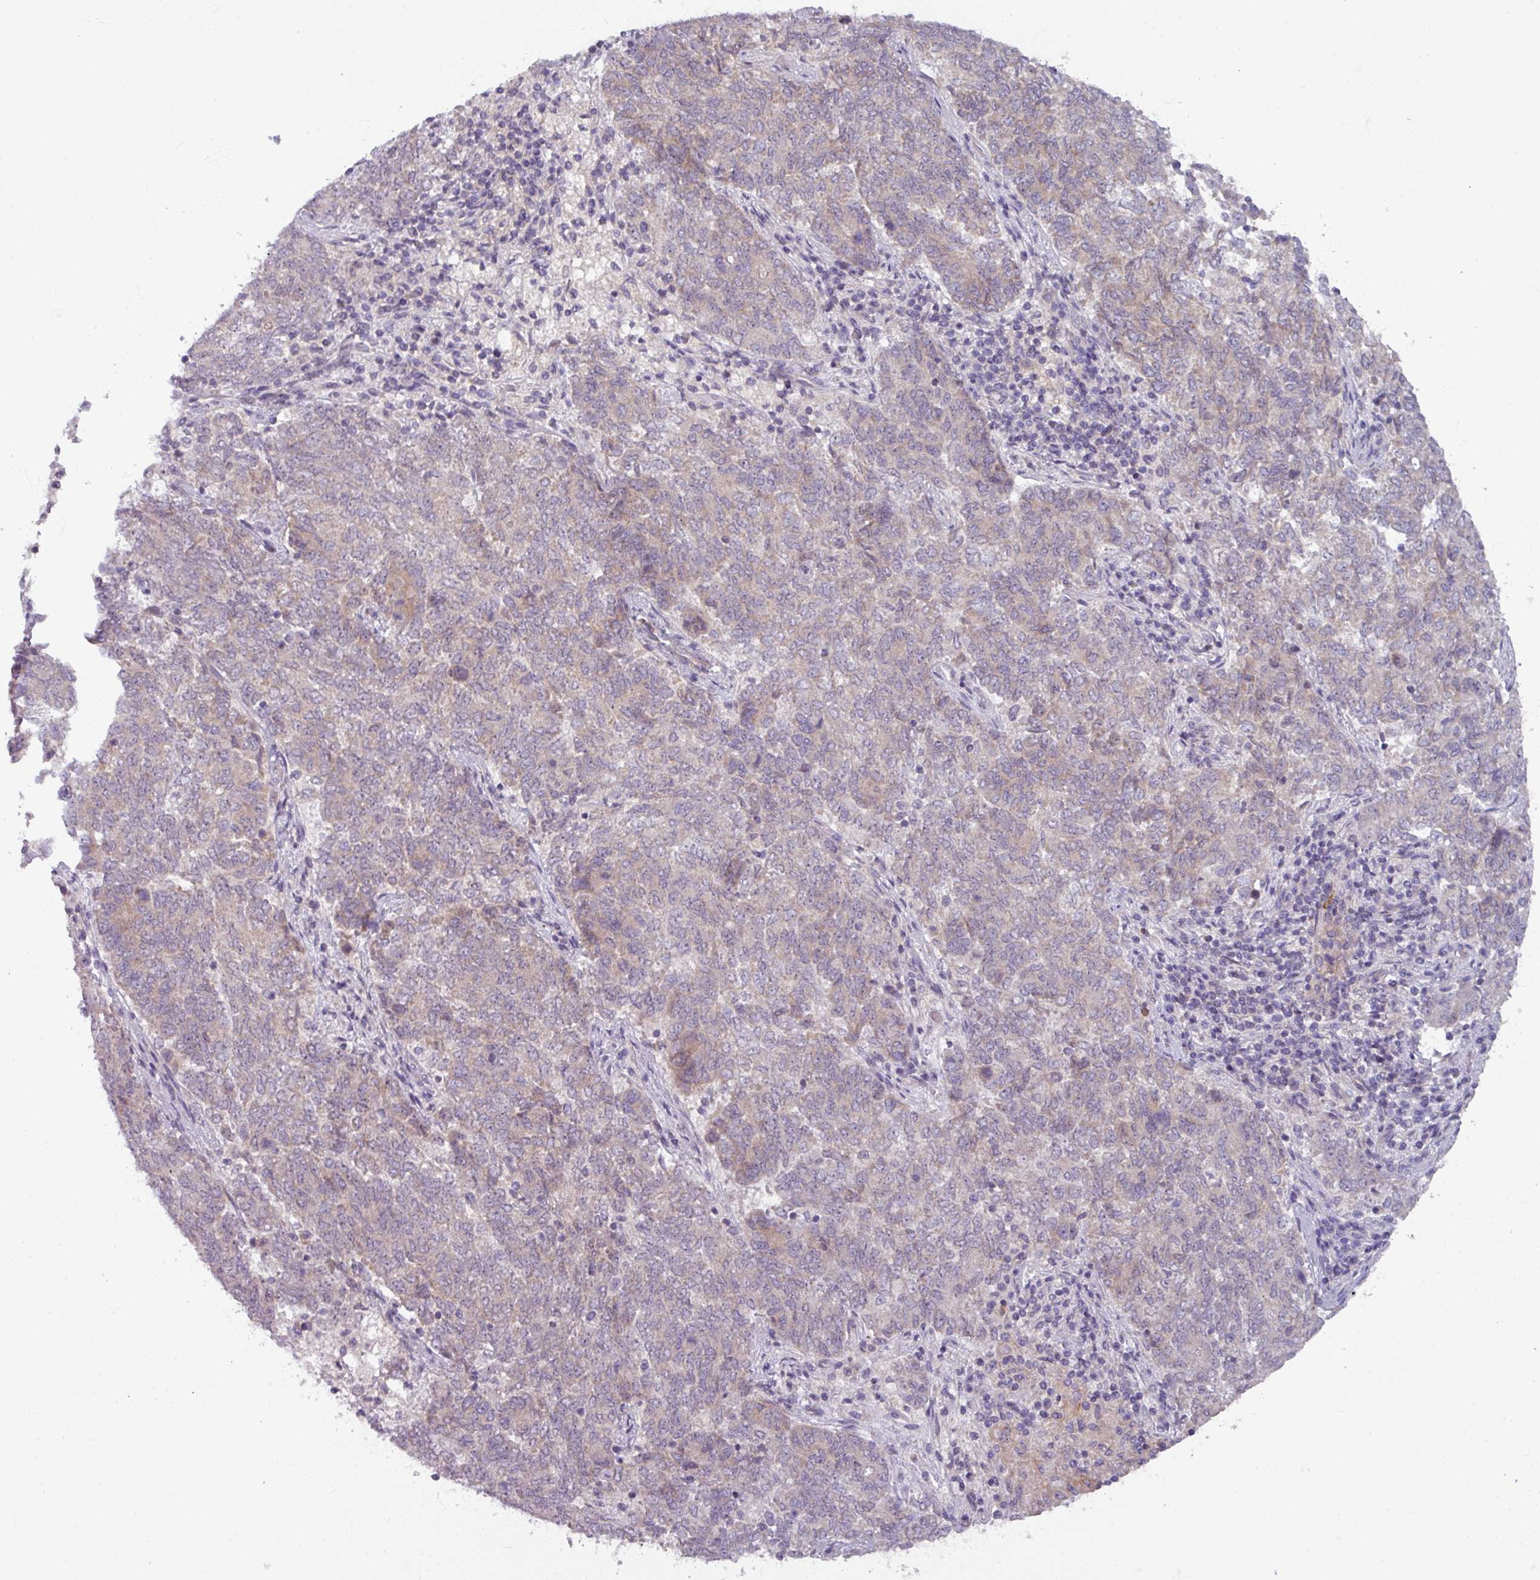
{"staining": {"intensity": "negative", "quantity": "none", "location": "none"}, "tissue": "endometrial cancer", "cell_type": "Tumor cells", "image_type": "cancer", "snomed": [{"axis": "morphology", "description": "Adenocarcinoma, NOS"}, {"axis": "topography", "description": "Endometrium"}], "caption": "Endometrial cancer stained for a protein using immunohistochemistry displays no staining tumor cells.", "gene": "OGFOD3", "patient": {"sex": "female", "age": 80}}